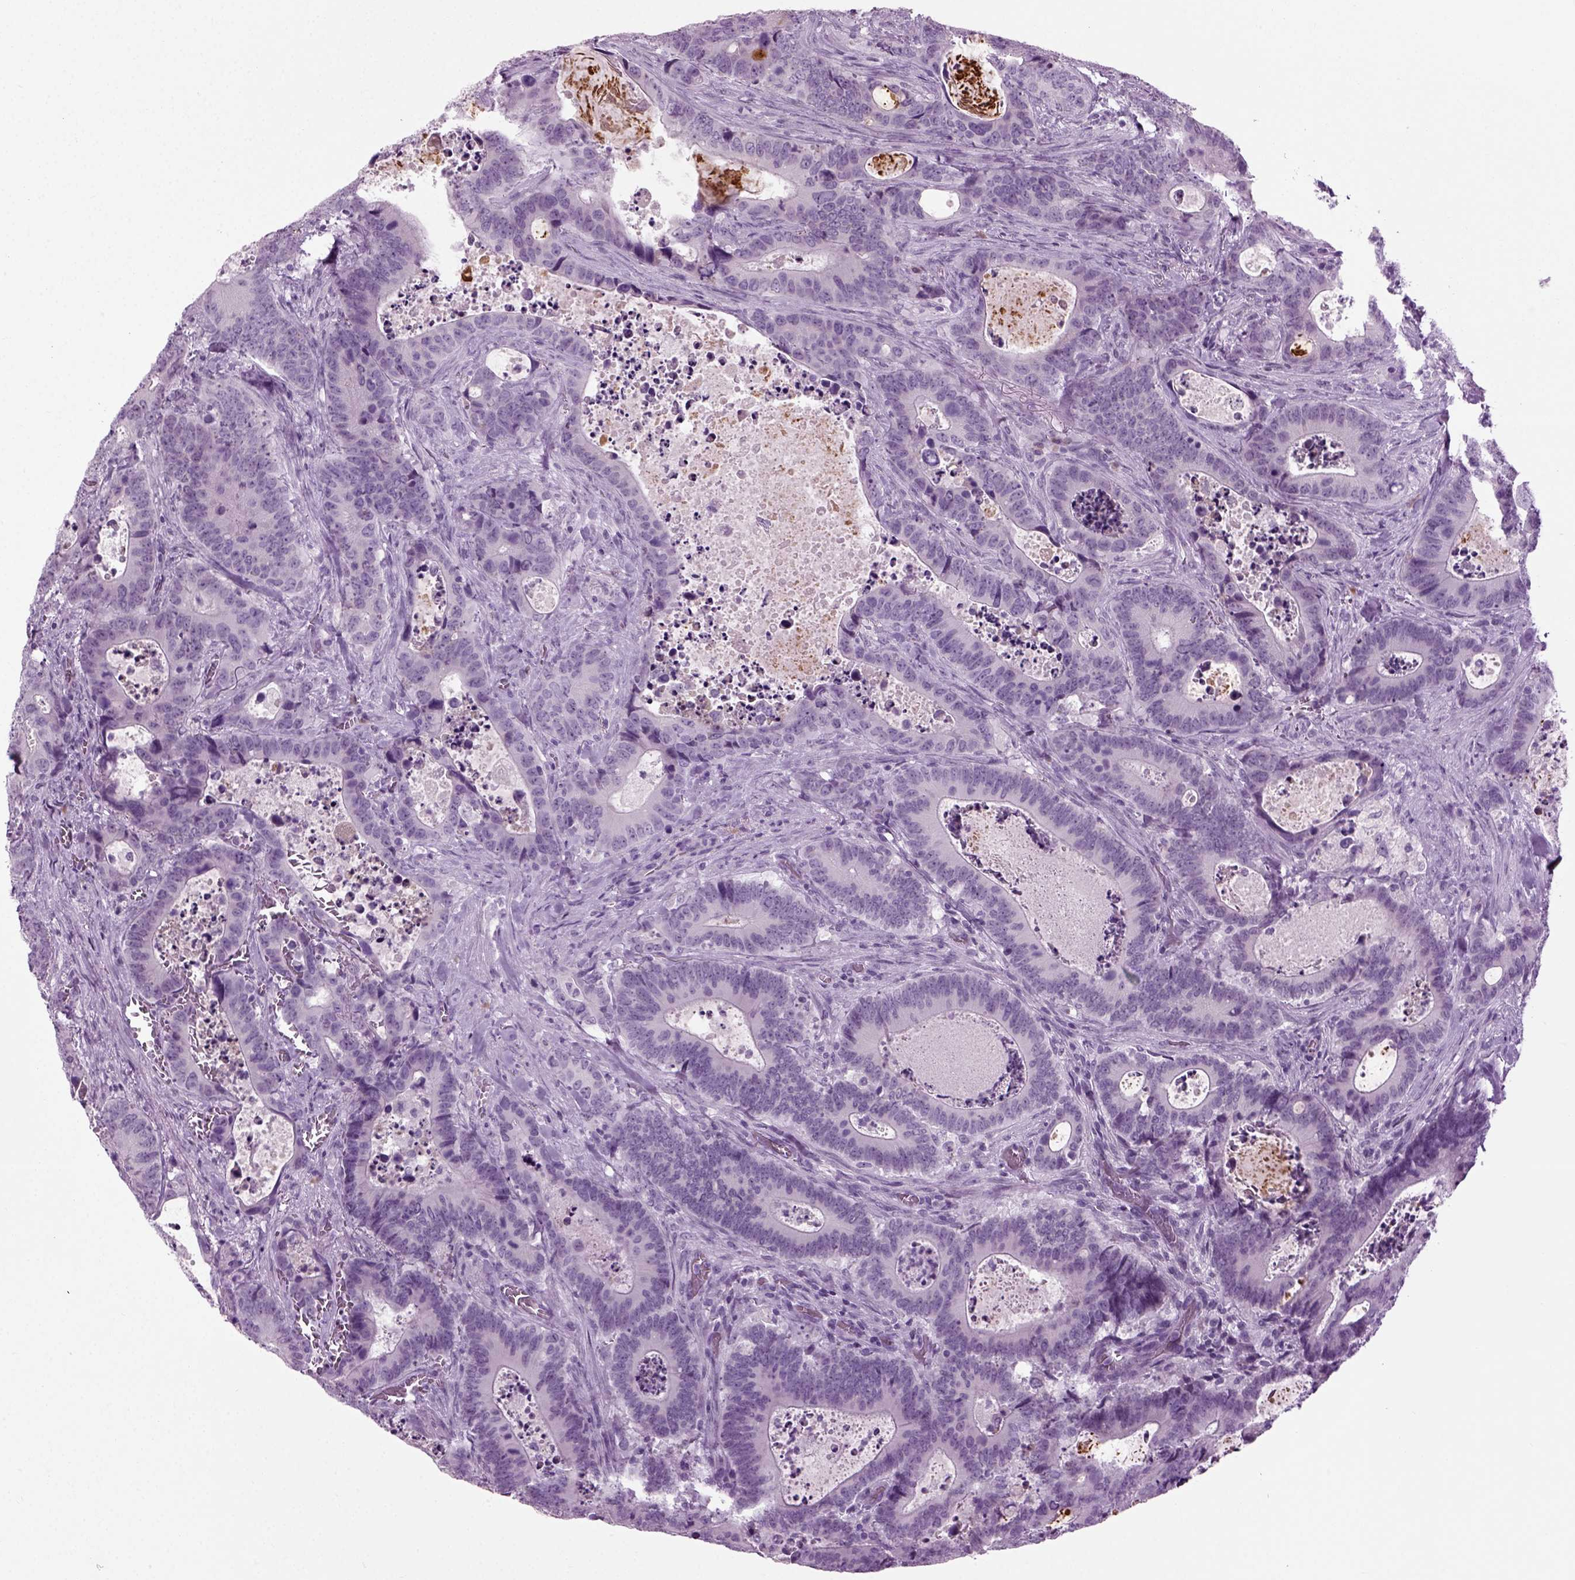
{"staining": {"intensity": "negative", "quantity": "none", "location": "none"}, "tissue": "colorectal cancer", "cell_type": "Tumor cells", "image_type": "cancer", "snomed": [{"axis": "morphology", "description": "Adenocarcinoma, NOS"}, {"axis": "topography", "description": "Colon"}], "caption": "Micrograph shows no significant protein staining in tumor cells of colorectal cancer.", "gene": "PRLH", "patient": {"sex": "female", "age": 82}}